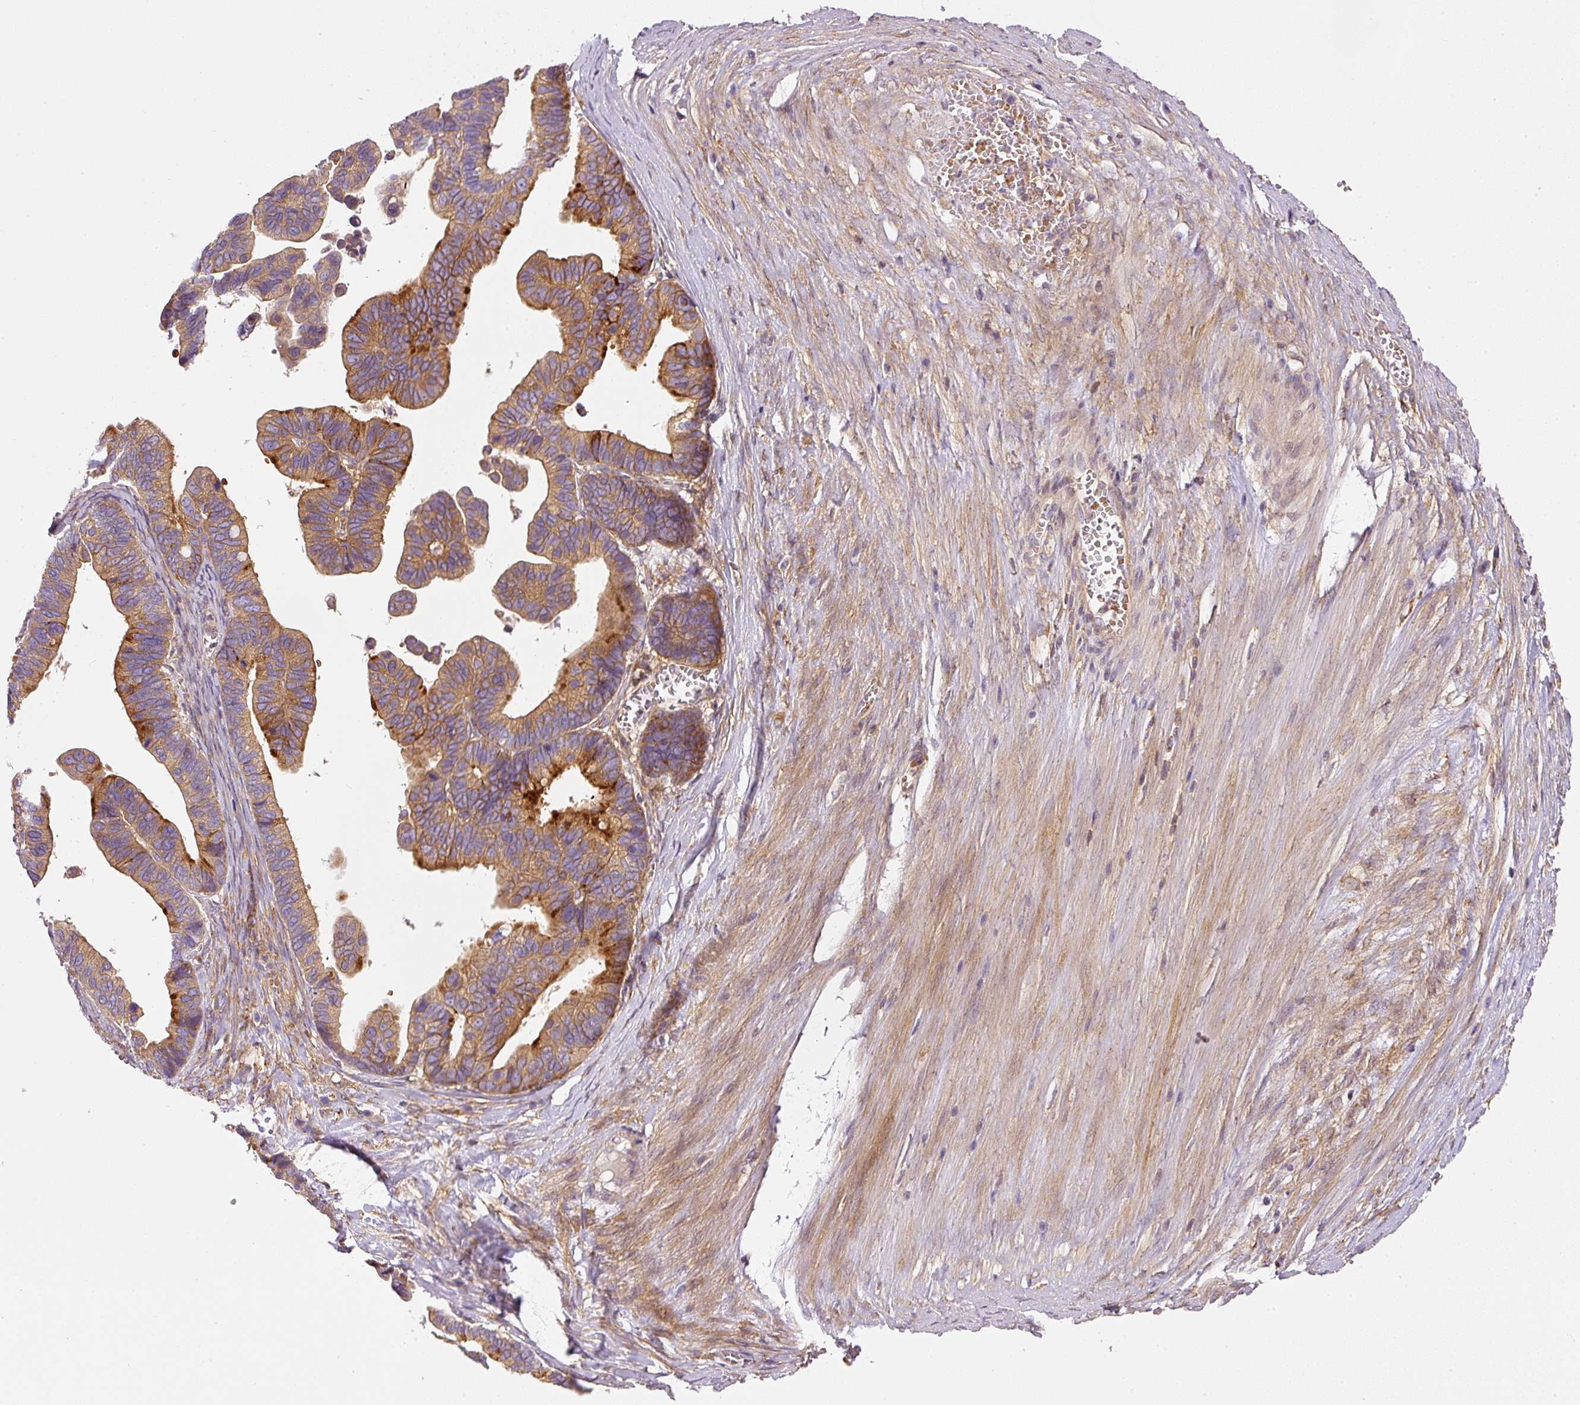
{"staining": {"intensity": "moderate", "quantity": ">75%", "location": "cytoplasmic/membranous"}, "tissue": "ovarian cancer", "cell_type": "Tumor cells", "image_type": "cancer", "snomed": [{"axis": "morphology", "description": "Cystadenocarcinoma, serous, NOS"}, {"axis": "topography", "description": "Ovary"}], "caption": "Immunohistochemistry (DAB (3,3'-diaminobenzidine)) staining of serous cystadenocarcinoma (ovarian) displays moderate cytoplasmic/membranous protein staining in approximately >75% of tumor cells. Nuclei are stained in blue.", "gene": "TBC1D2B", "patient": {"sex": "female", "age": 56}}